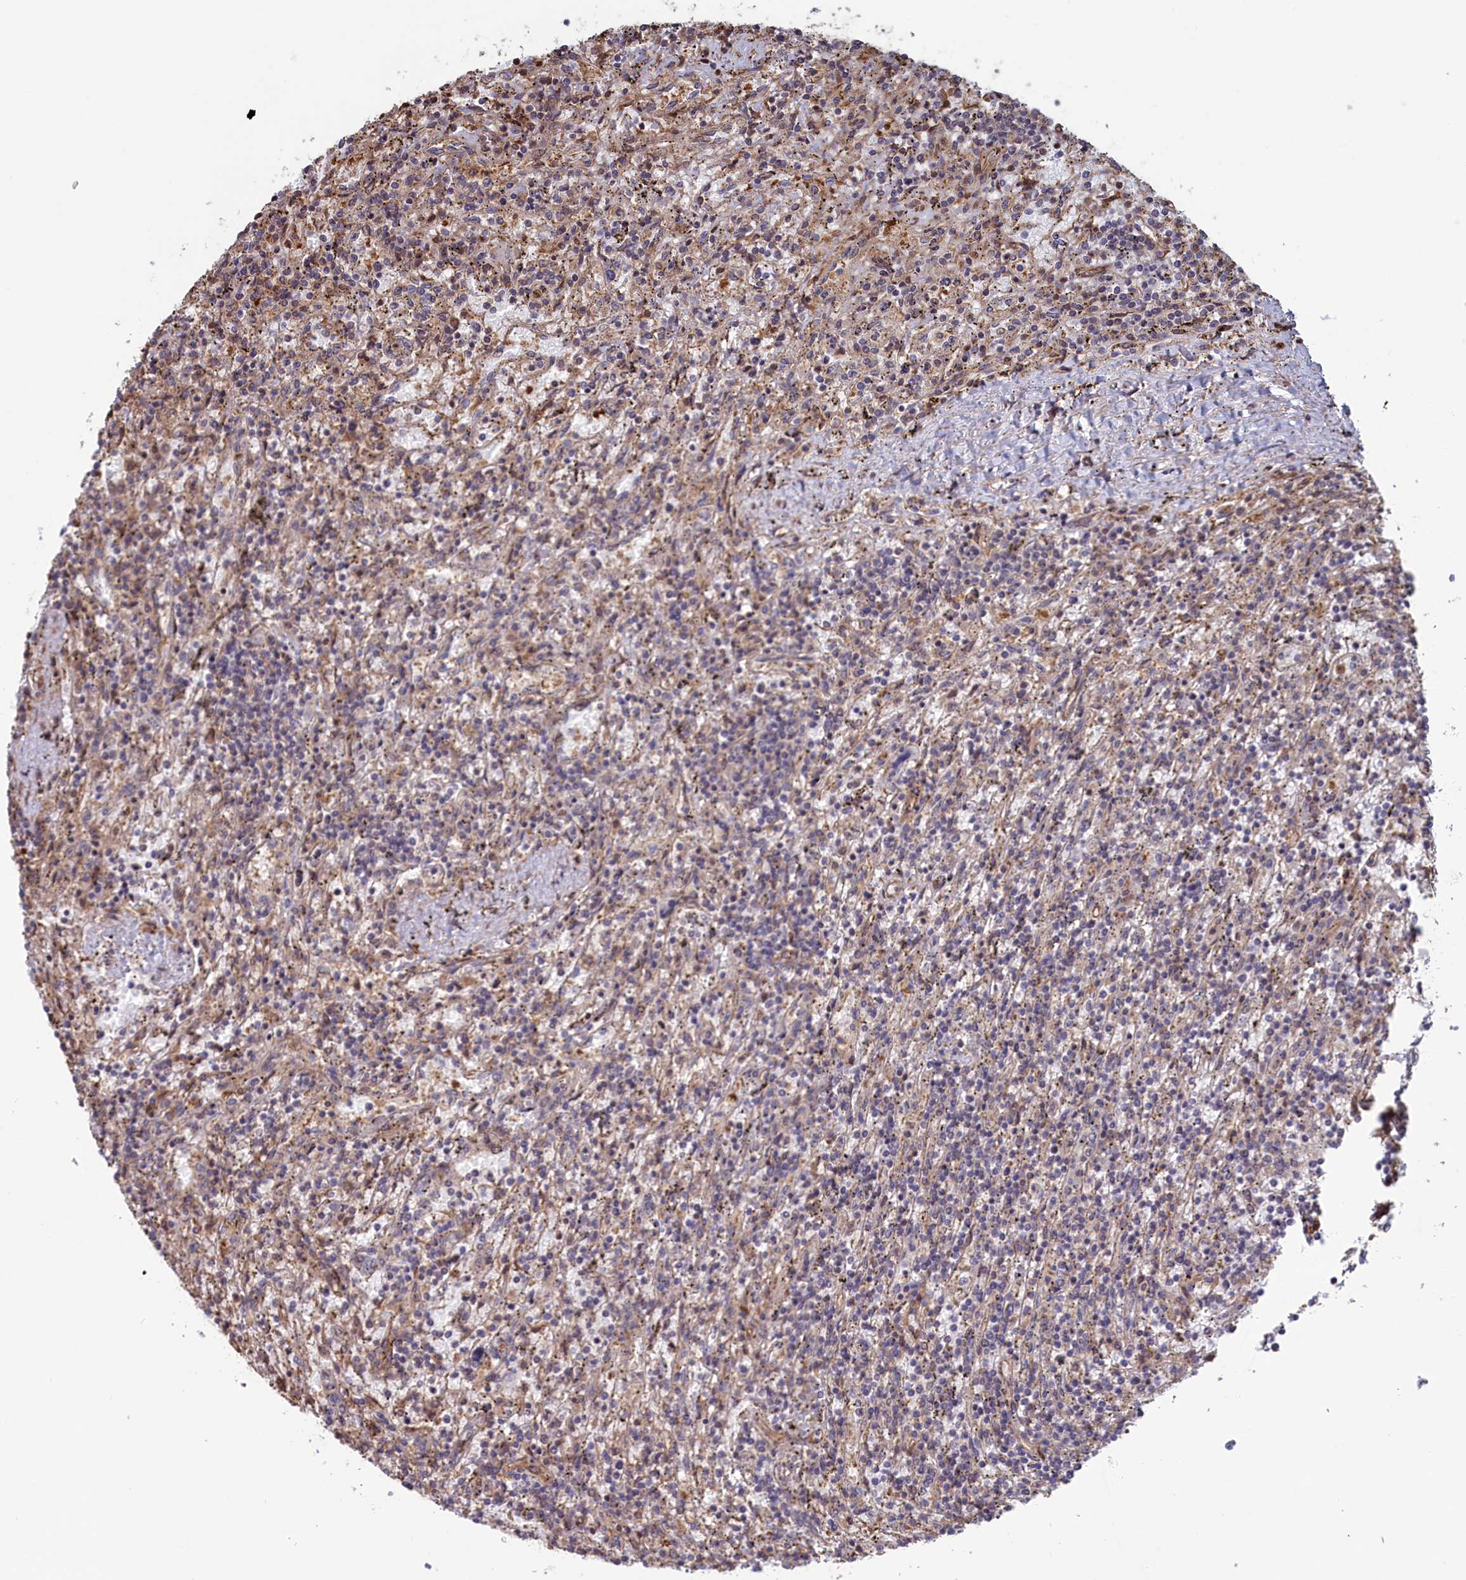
{"staining": {"intensity": "weak", "quantity": "<25%", "location": "cytoplasmic/membranous"}, "tissue": "lymphoma", "cell_type": "Tumor cells", "image_type": "cancer", "snomed": [{"axis": "morphology", "description": "Malignant lymphoma, non-Hodgkin's type, Low grade"}, {"axis": "topography", "description": "Spleen"}], "caption": "A high-resolution image shows immunohistochemistry staining of lymphoma, which displays no significant staining in tumor cells.", "gene": "RILPL1", "patient": {"sex": "male", "age": 76}}